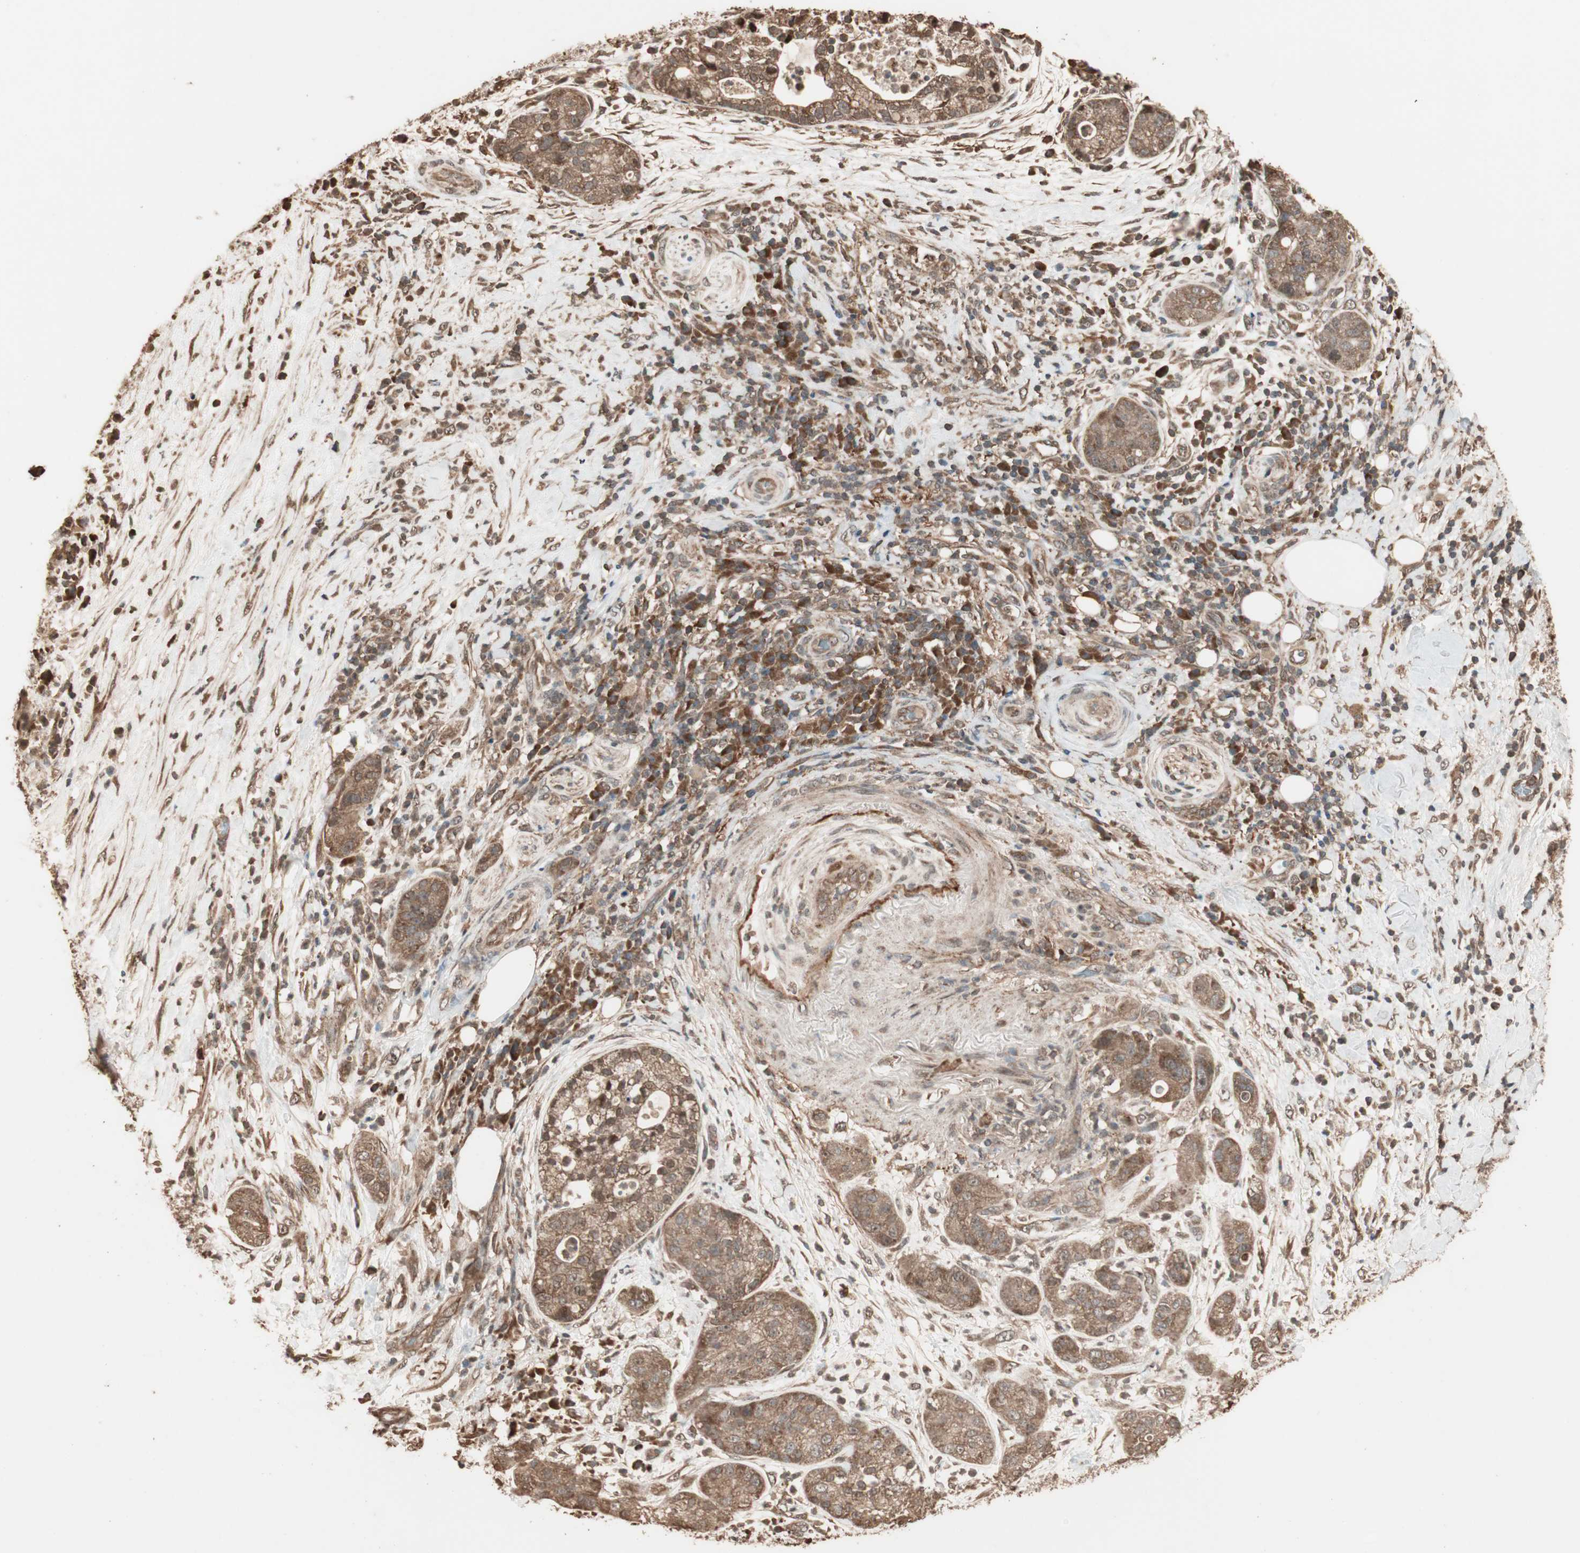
{"staining": {"intensity": "moderate", "quantity": ">75%", "location": "cytoplasmic/membranous"}, "tissue": "pancreatic cancer", "cell_type": "Tumor cells", "image_type": "cancer", "snomed": [{"axis": "morphology", "description": "Adenocarcinoma, NOS"}, {"axis": "topography", "description": "Pancreas"}], "caption": "Tumor cells reveal moderate cytoplasmic/membranous staining in about >75% of cells in adenocarcinoma (pancreatic).", "gene": "USP20", "patient": {"sex": "female", "age": 78}}